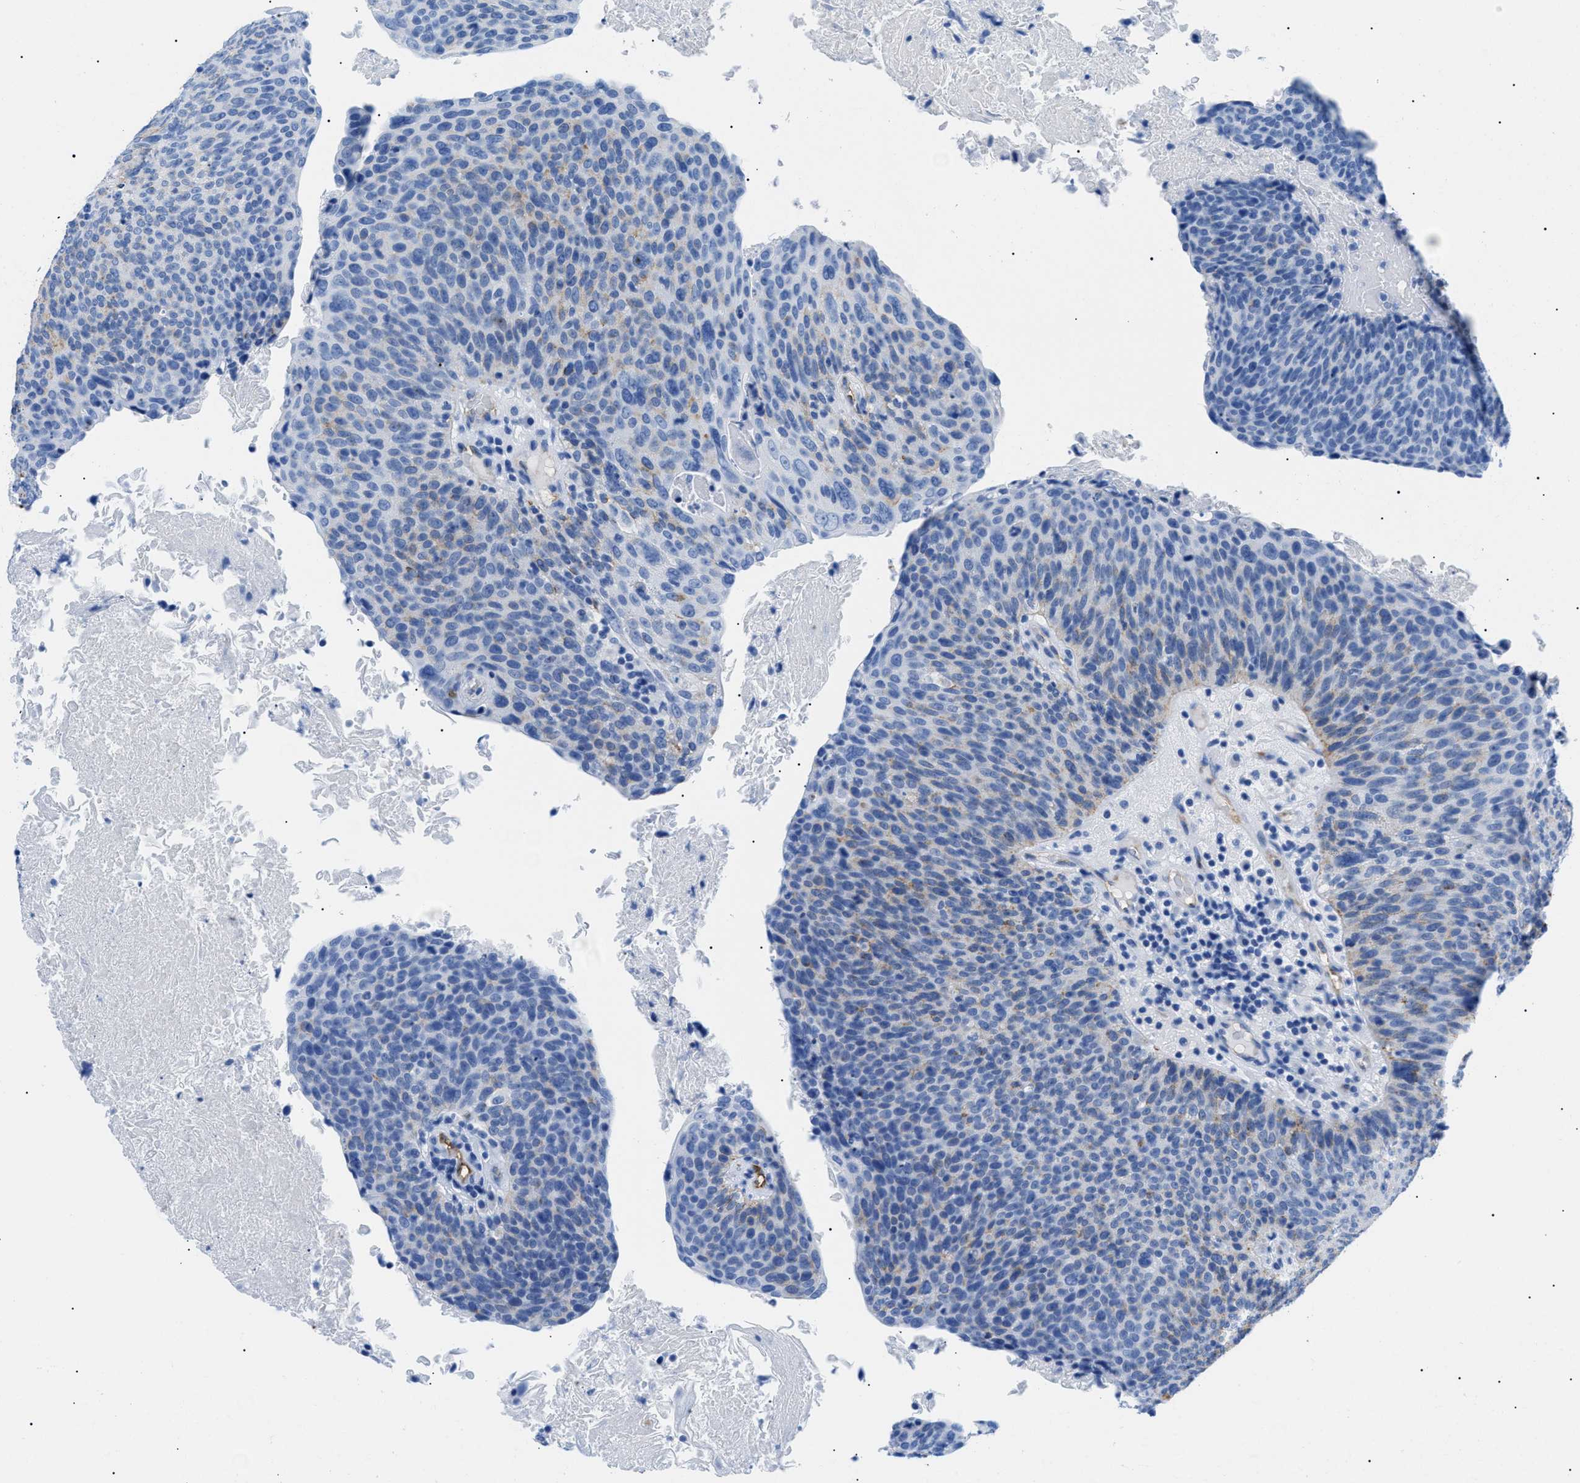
{"staining": {"intensity": "weak", "quantity": "<25%", "location": "cytoplasmic/membranous"}, "tissue": "head and neck cancer", "cell_type": "Tumor cells", "image_type": "cancer", "snomed": [{"axis": "morphology", "description": "Squamous cell carcinoma, NOS"}, {"axis": "morphology", "description": "Squamous cell carcinoma, metastatic, NOS"}, {"axis": "topography", "description": "Lymph node"}, {"axis": "topography", "description": "Head-Neck"}], "caption": "Tumor cells show no significant protein expression in head and neck cancer (squamous cell carcinoma).", "gene": "PODXL", "patient": {"sex": "male", "age": 62}}